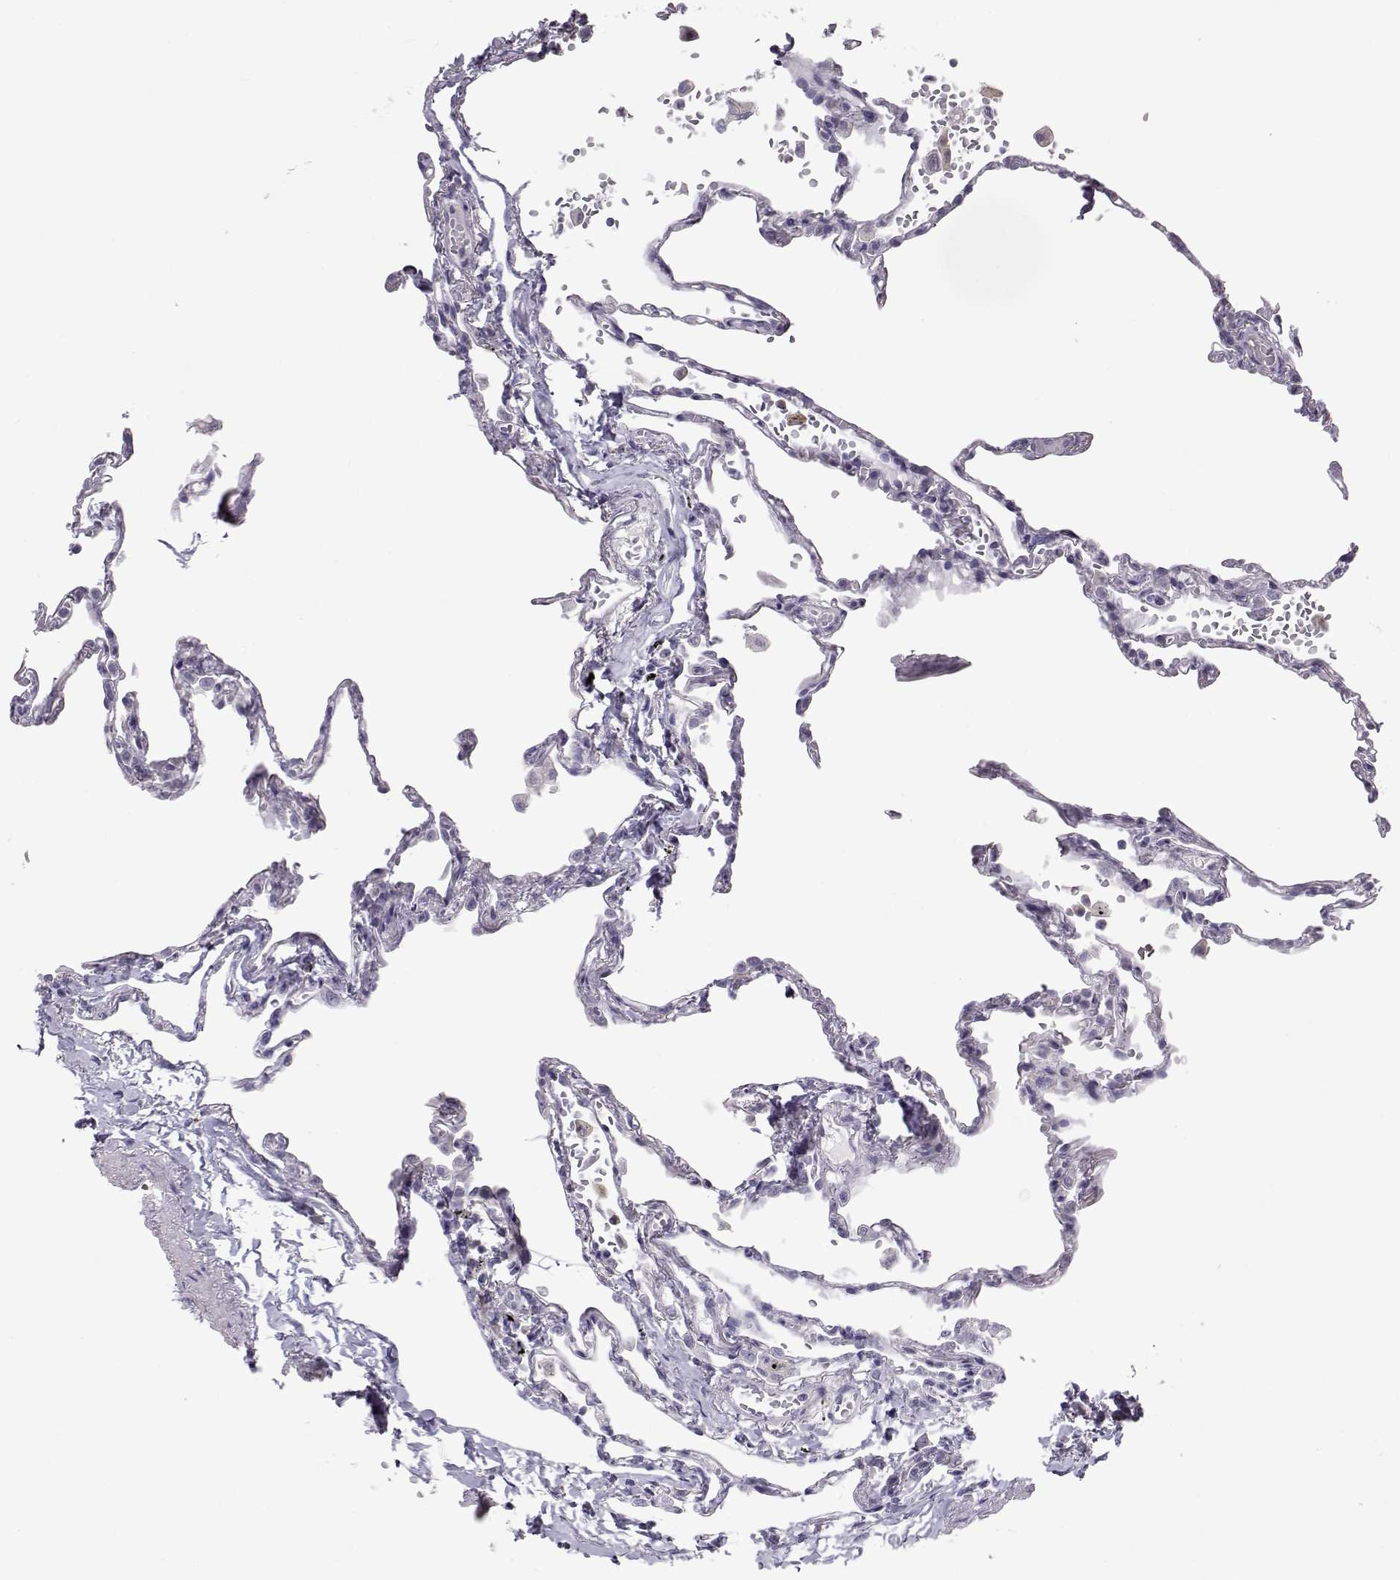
{"staining": {"intensity": "negative", "quantity": "none", "location": "none"}, "tissue": "lung", "cell_type": "Alveolar cells", "image_type": "normal", "snomed": [{"axis": "morphology", "description": "Normal tissue, NOS"}, {"axis": "topography", "description": "Lung"}], "caption": "DAB immunohistochemical staining of benign human lung displays no significant staining in alveolar cells. (Brightfield microscopy of DAB immunohistochemistry (IHC) at high magnification).", "gene": "NPVF", "patient": {"sex": "male", "age": 78}}